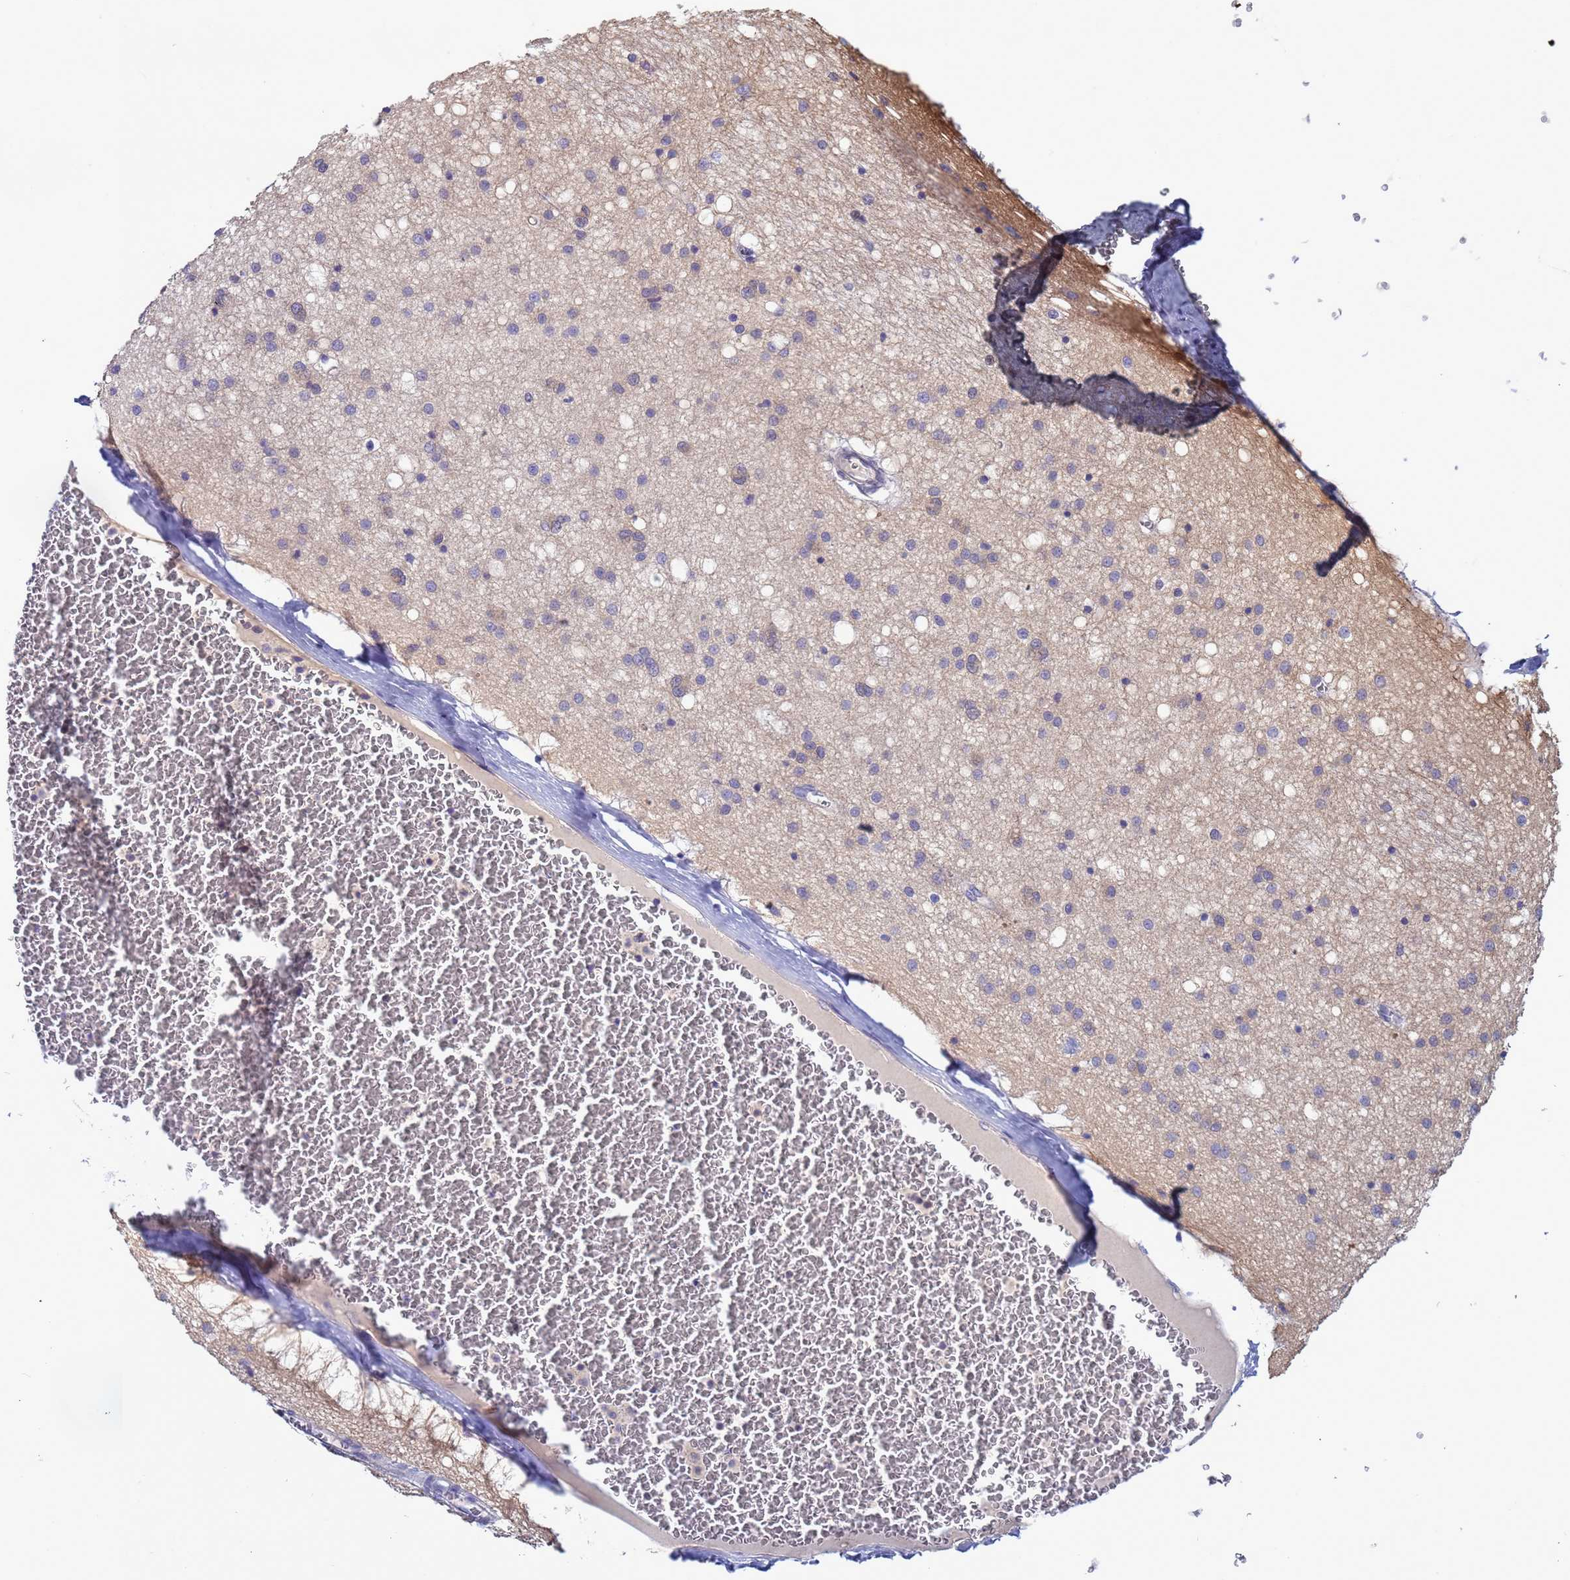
{"staining": {"intensity": "weak", "quantity": "<25%", "location": "cytoplasmic/membranous"}, "tissue": "caudate", "cell_type": "Glial cells", "image_type": "normal", "snomed": [{"axis": "morphology", "description": "Normal tissue, NOS"}, {"axis": "topography", "description": "Lateral ventricle wall"}], "caption": "DAB immunohistochemical staining of unremarkable caudate reveals no significant staining in glial cells. The staining was performed using DAB (3,3'-diaminobenzidine) to visualize the protein expression in brown, while the nuclei were stained in blue with hematoxylin (Magnification: 20x).", "gene": "ELMOD2", "patient": {"sex": "male", "age": 37}}